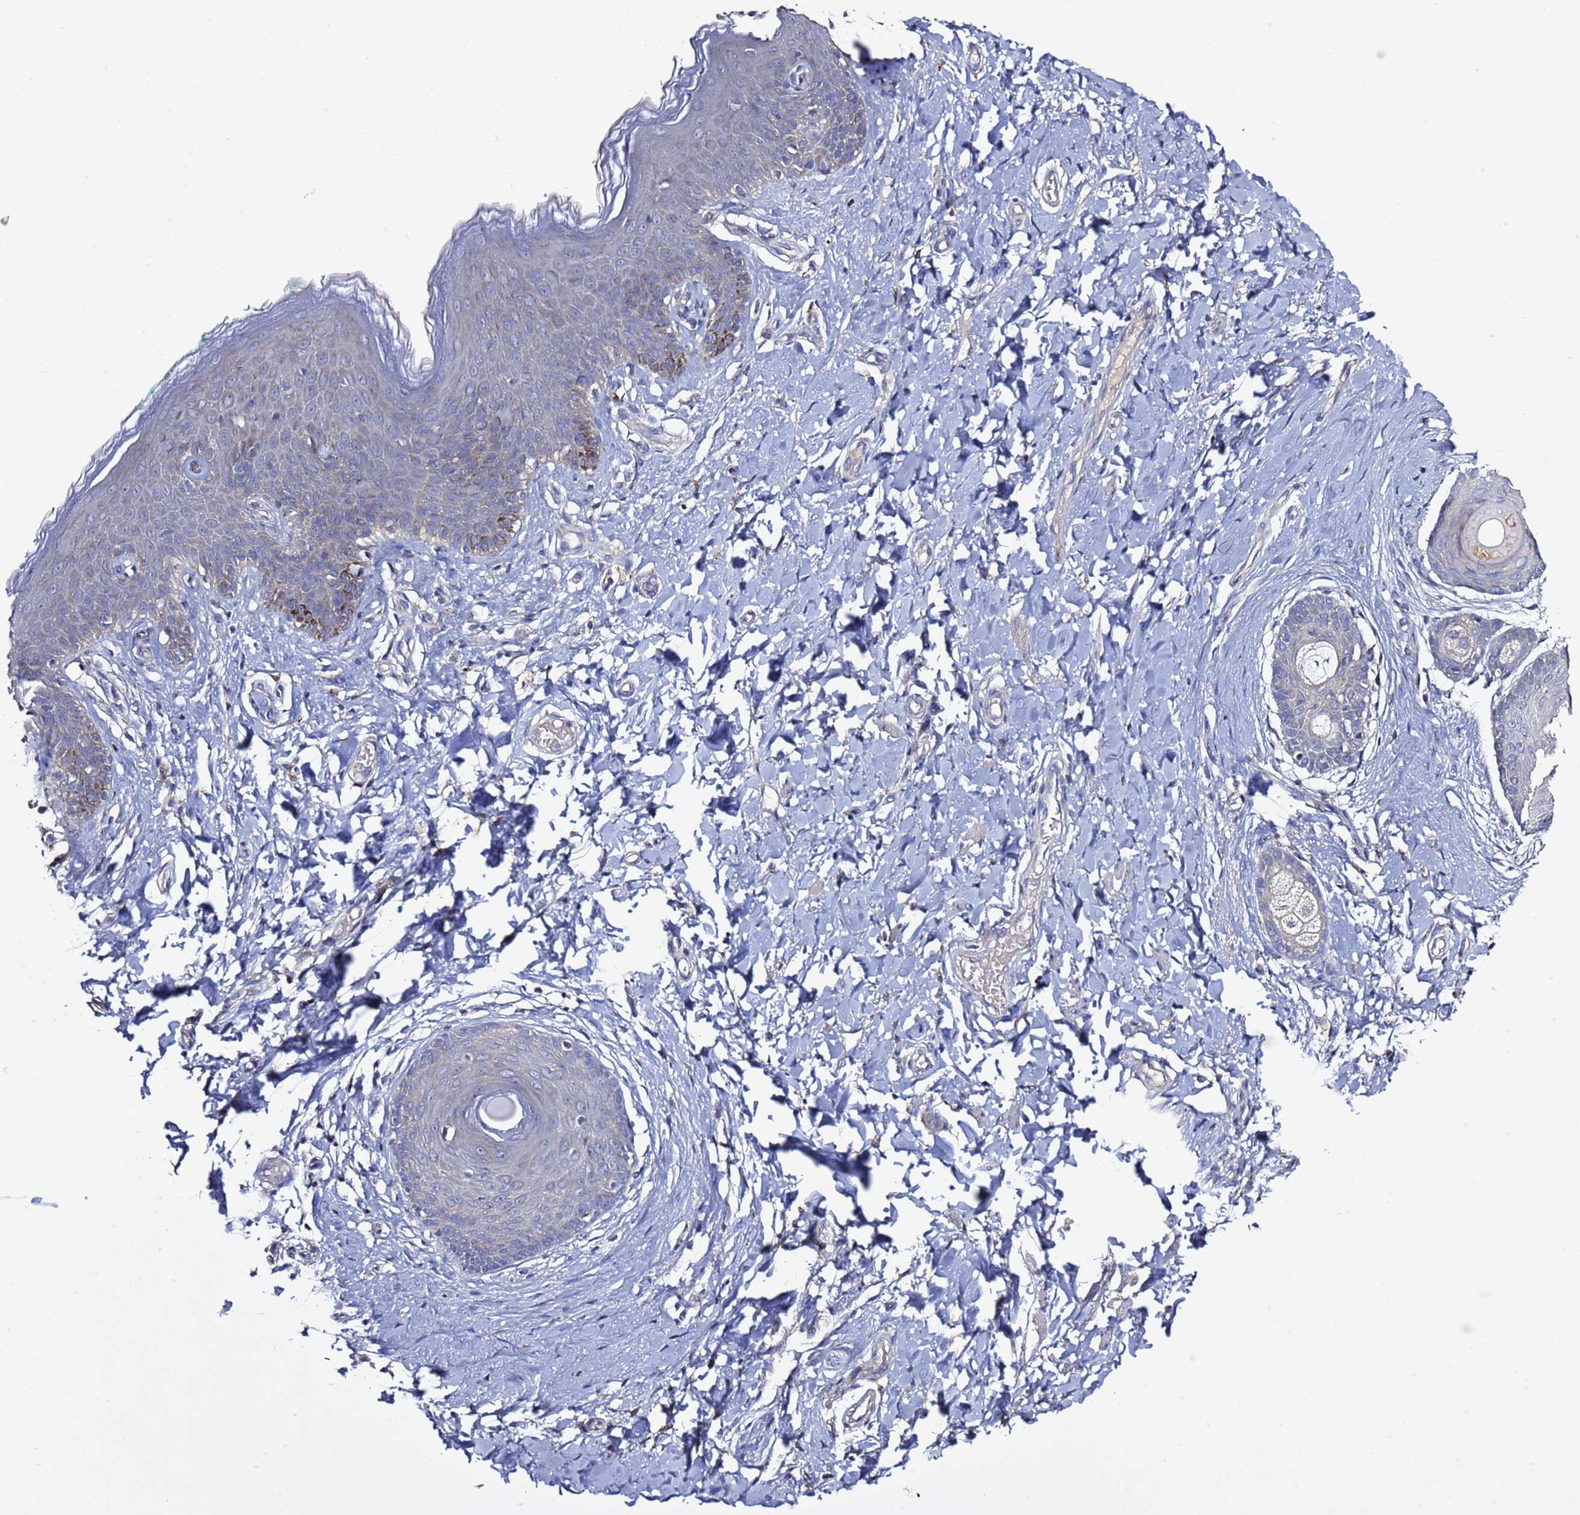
{"staining": {"intensity": "weak", "quantity": "<25%", "location": "cytoplasmic/membranous"}, "tissue": "skin", "cell_type": "Epidermal cells", "image_type": "normal", "snomed": [{"axis": "morphology", "description": "Normal tissue, NOS"}, {"axis": "topography", "description": "Vulva"}], "caption": "Immunohistochemistry (IHC) of unremarkable human skin displays no expression in epidermal cells. (DAB (3,3'-diaminobenzidine) immunohistochemistry visualized using brightfield microscopy, high magnification).", "gene": "RABL2A", "patient": {"sex": "female", "age": 66}}